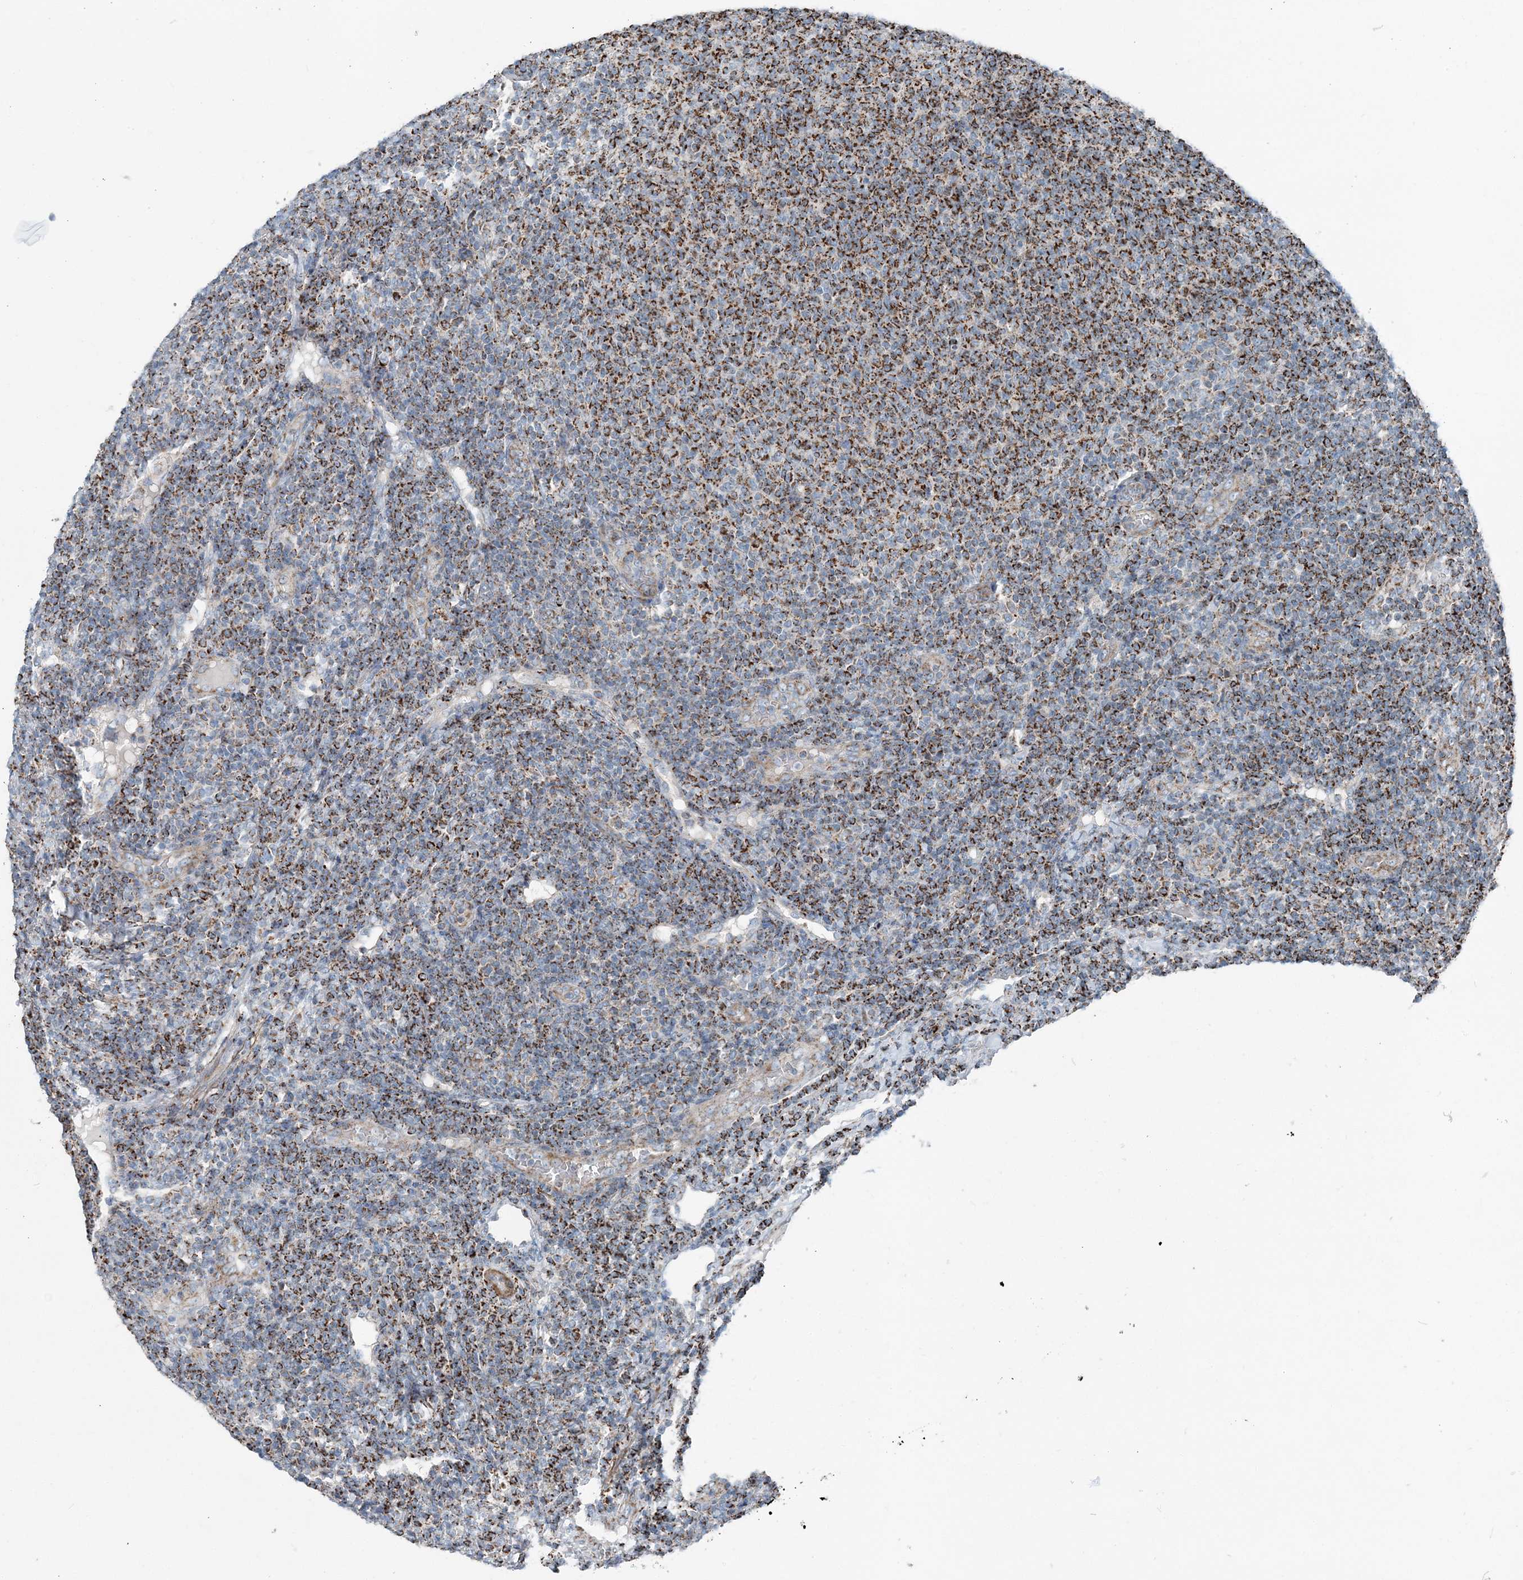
{"staining": {"intensity": "strong", "quantity": ">75%", "location": "cytoplasmic/membranous"}, "tissue": "lymphoma", "cell_type": "Tumor cells", "image_type": "cancer", "snomed": [{"axis": "morphology", "description": "Malignant lymphoma, non-Hodgkin's type, Low grade"}, {"axis": "topography", "description": "Lymph node"}], "caption": "Approximately >75% of tumor cells in human malignant lymphoma, non-Hodgkin's type (low-grade) exhibit strong cytoplasmic/membranous protein positivity as visualized by brown immunohistochemical staining.", "gene": "INTU", "patient": {"sex": "male", "age": 66}}